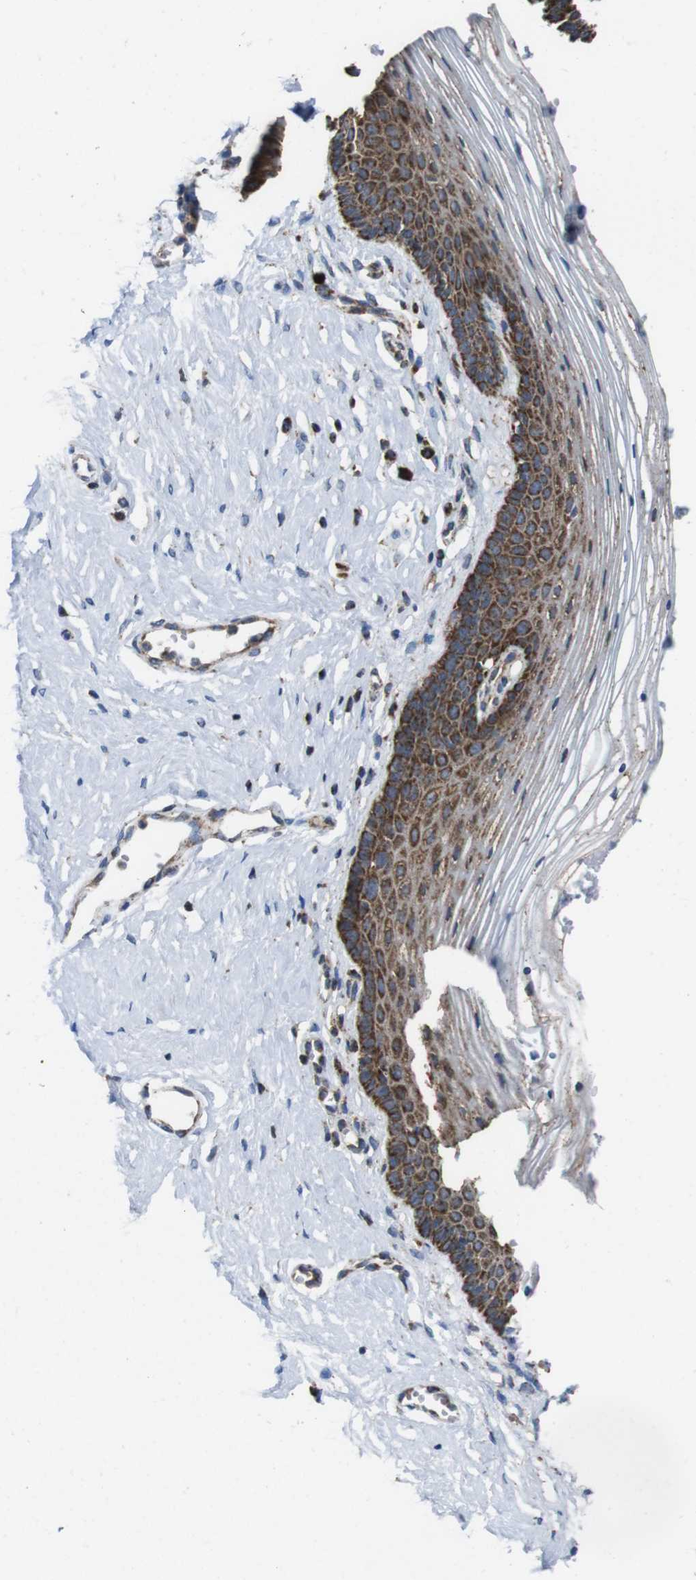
{"staining": {"intensity": "strong", "quantity": "25%-75%", "location": "cytoplasmic/membranous"}, "tissue": "vagina", "cell_type": "Squamous epithelial cells", "image_type": "normal", "snomed": [{"axis": "morphology", "description": "Normal tissue, NOS"}, {"axis": "topography", "description": "Vagina"}], "caption": "Vagina stained with IHC demonstrates strong cytoplasmic/membranous expression in about 25%-75% of squamous epithelial cells. (DAB (3,3'-diaminobenzidine) = brown stain, brightfield microscopy at high magnification).", "gene": "HK1", "patient": {"sex": "female", "age": 32}}